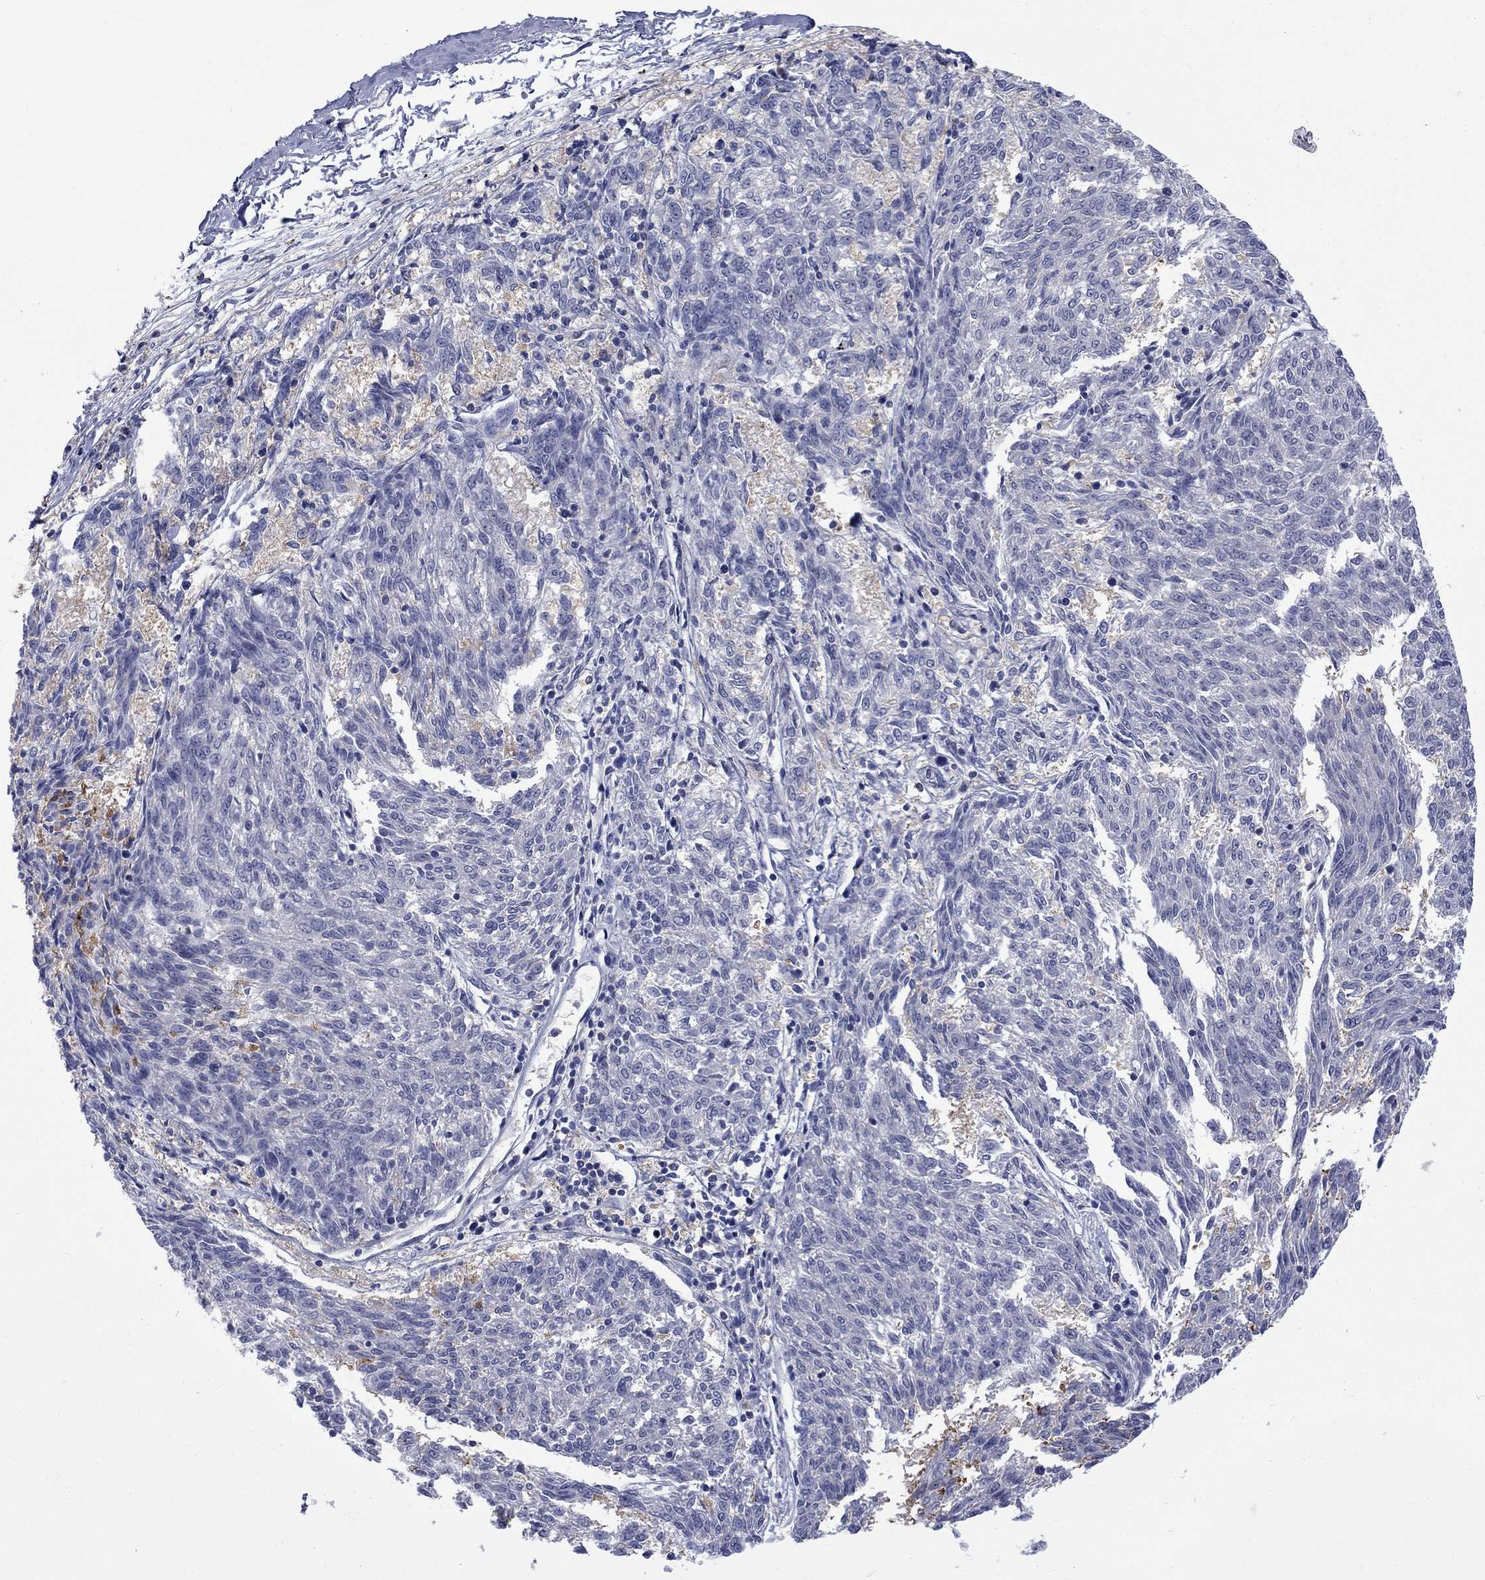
{"staining": {"intensity": "moderate", "quantity": "<25%", "location": "cytoplasmic/membranous"}, "tissue": "melanoma", "cell_type": "Tumor cells", "image_type": "cancer", "snomed": [{"axis": "morphology", "description": "Malignant melanoma, NOS"}, {"axis": "topography", "description": "Skin"}], "caption": "A low amount of moderate cytoplasmic/membranous positivity is present in approximately <25% of tumor cells in melanoma tissue.", "gene": "HKDC1", "patient": {"sex": "female", "age": 72}}